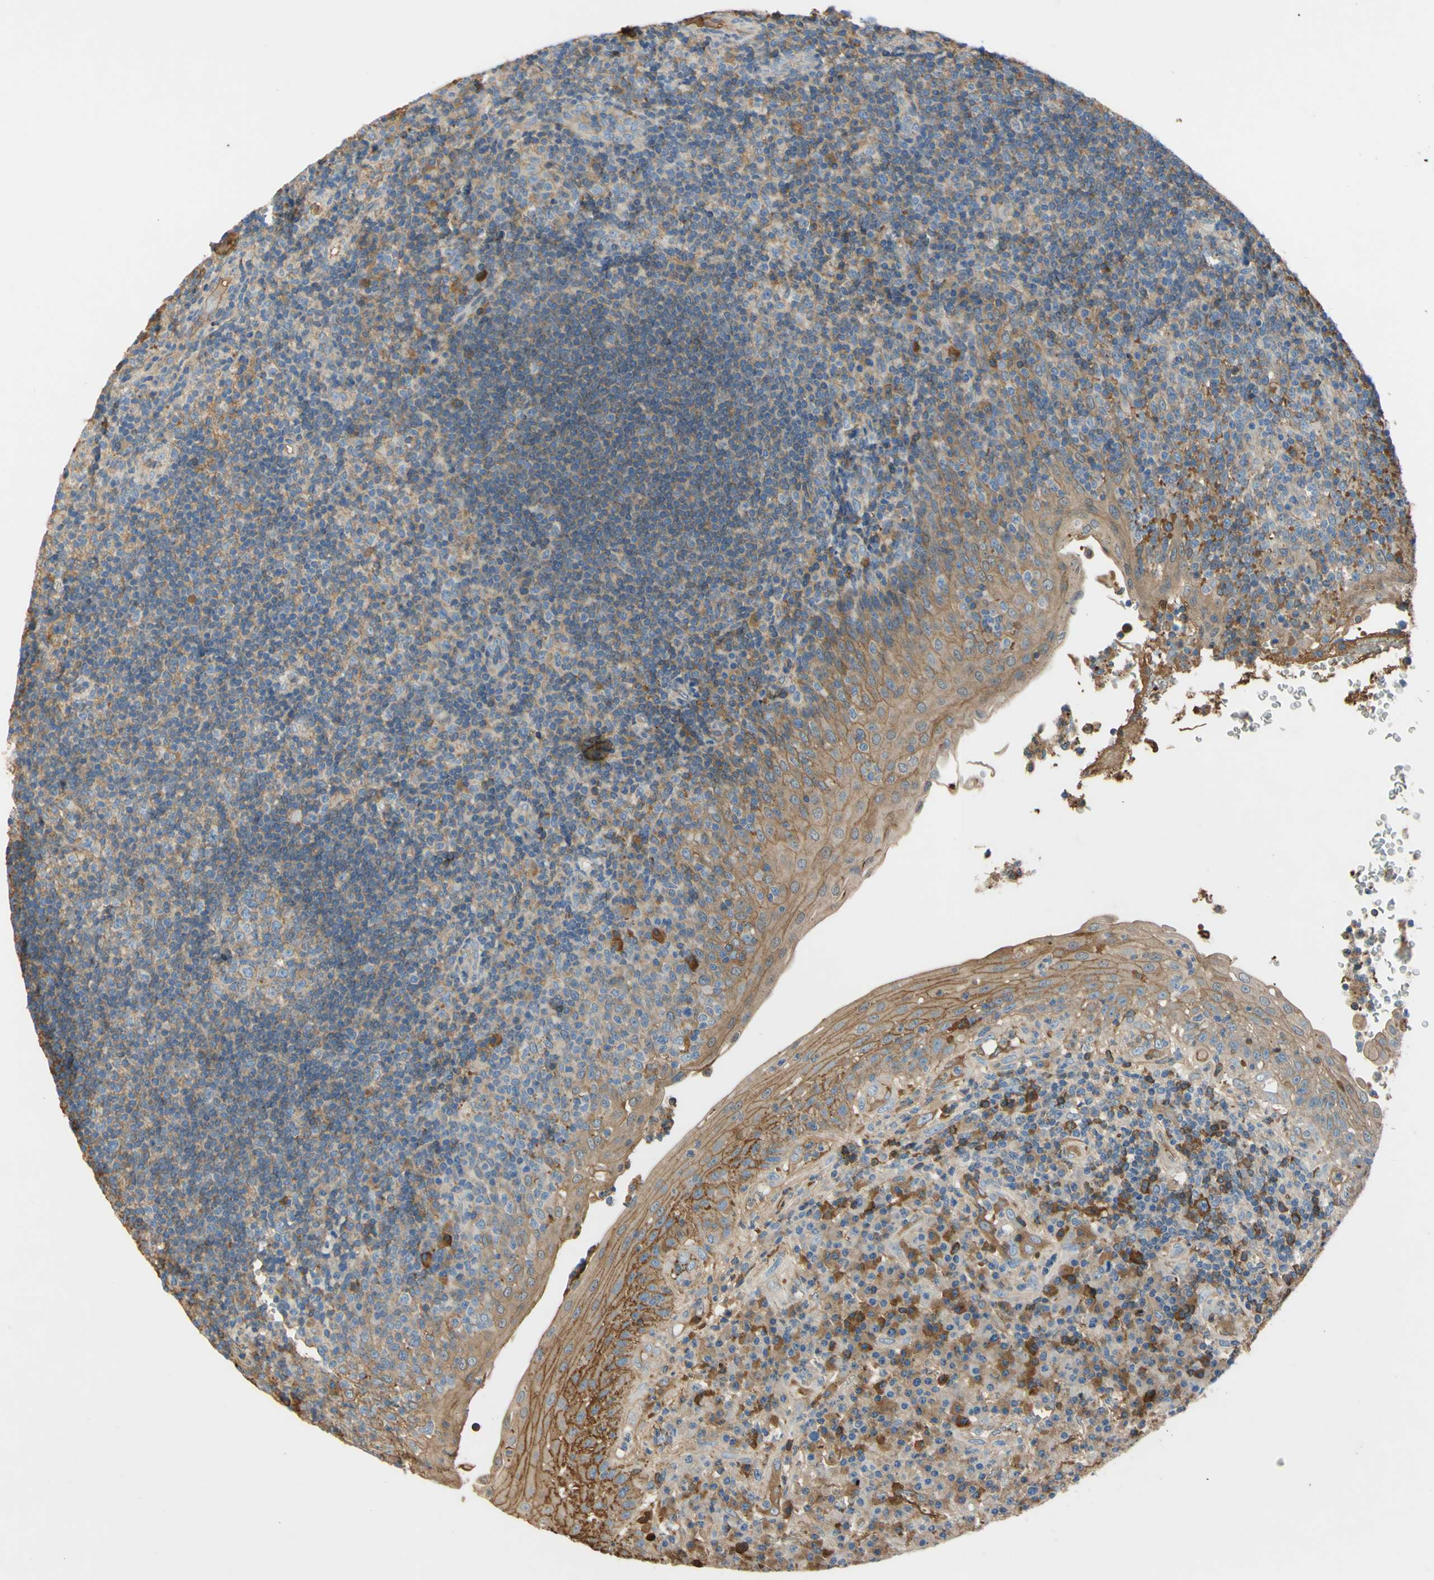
{"staining": {"intensity": "moderate", "quantity": ">75%", "location": "cytoplasmic/membranous"}, "tissue": "tonsil", "cell_type": "Germinal center cells", "image_type": "normal", "snomed": [{"axis": "morphology", "description": "Normal tissue, NOS"}, {"axis": "topography", "description": "Tonsil"}], "caption": "Immunohistochemistry photomicrograph of unremarkable tonsil: human tonsil stained using immunohistochemistry (IHC) reveals medium levels of moderate protein expression localized specifically in the cytoplasmic/membranous of germinal center cells, appearing as a cytoplasmic/membranous brown color.", "gene": "TIMP2", "patient": {"sex": "female", "age": 40}}